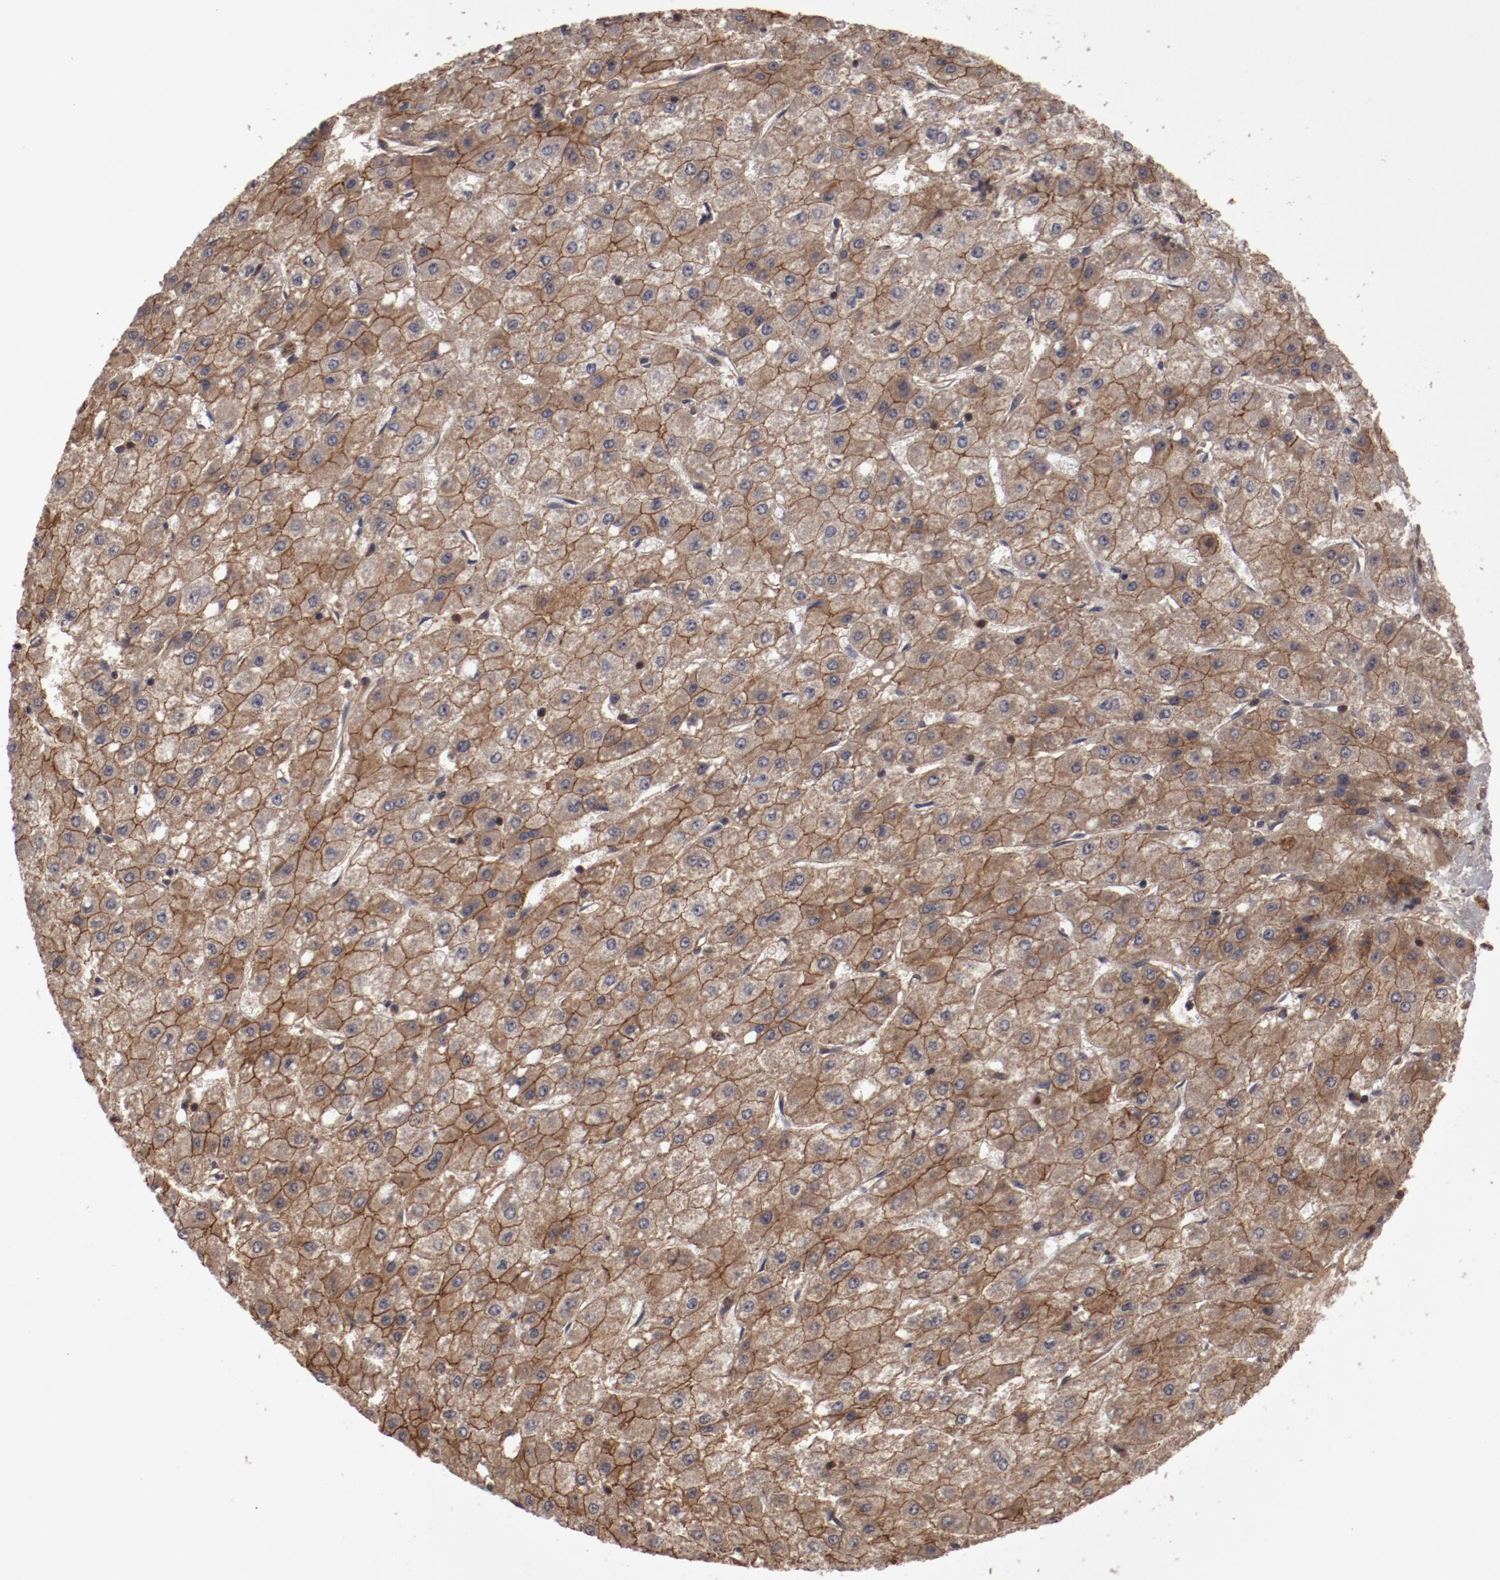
{"staining": {"intensity": "moderate", "quantity": ">75%", "location": "cytoplasmic/membranous"}, "tissue": "liver cancer", "cell_type": "Tumor cells", "image_type": "cancer", "snomed": [{"axis": "morphology", "description": "Carcinoma, Hepatocellular, NOS"}, {"axis": "topography", "description": "Liver"}], "caption": "Immunohistochemical staining of human hepatocellular carcinoma (liver) displays medium levels of moderate cytoplasmic/membranous protein expression in approximately >75% of tumor cells.", "gene": "RPS6KA6", "patient": {"sex": "female", "age": 52}}